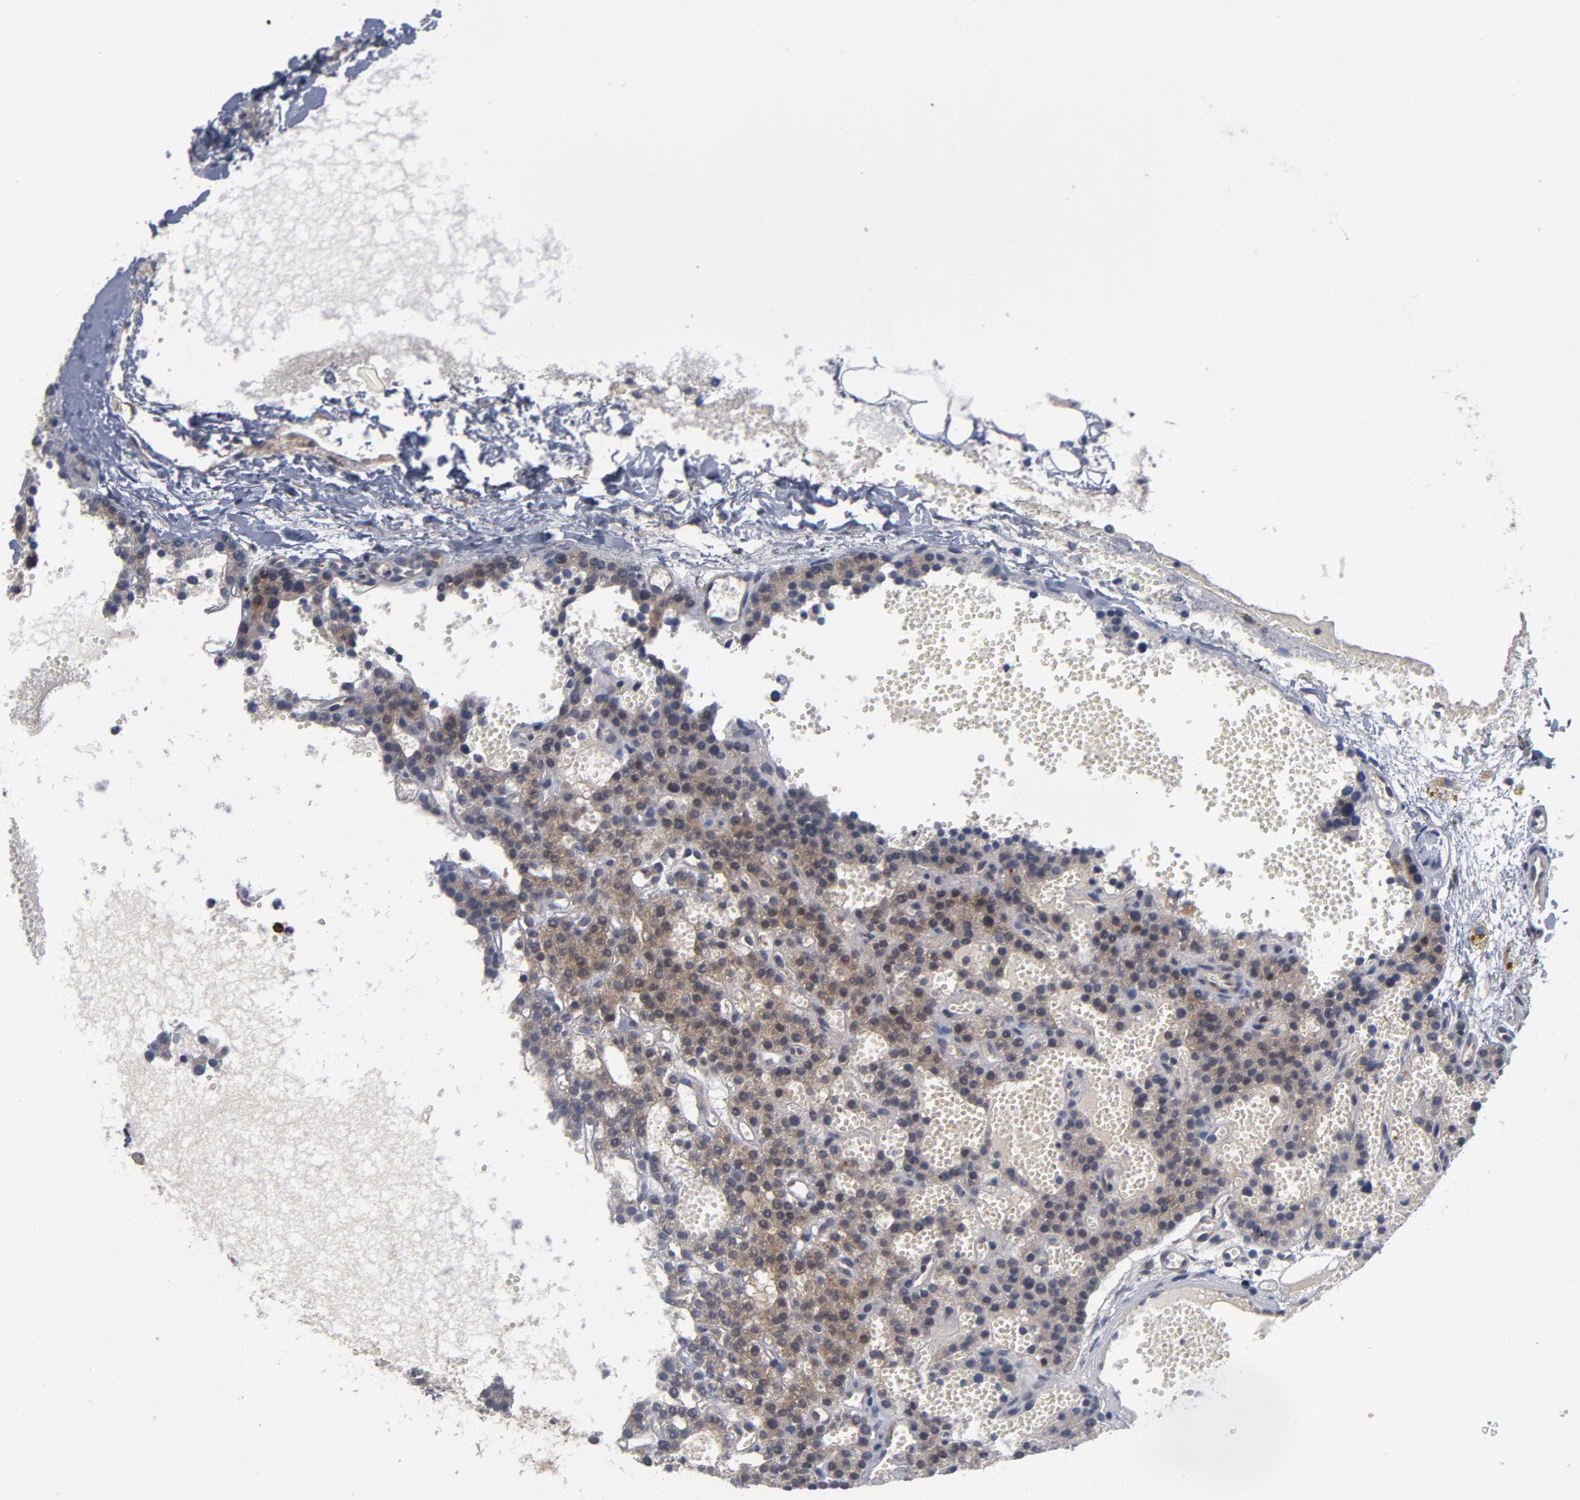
{"staining": {"intensity": "moderate", "quantity": ">75%", "location": "cytoplasmic/membranous"}, "tissue": "parathyroid gland", "cell_type": "Glandular cells", "image_type": "normal", "snomed": [{"axis": "morphology", "description": "Normal tissue, NOS"}, {"axis": "topography", "description": "Parathyroid gland"}], "caption": "Protein expression analysis of normal human parathyroid gland reveals moderate cytoplasmic/membranous expression in approximately >75% of glandular cells.", "gene": "TRADD", "patient": {"sex": "male", "age": 25}}